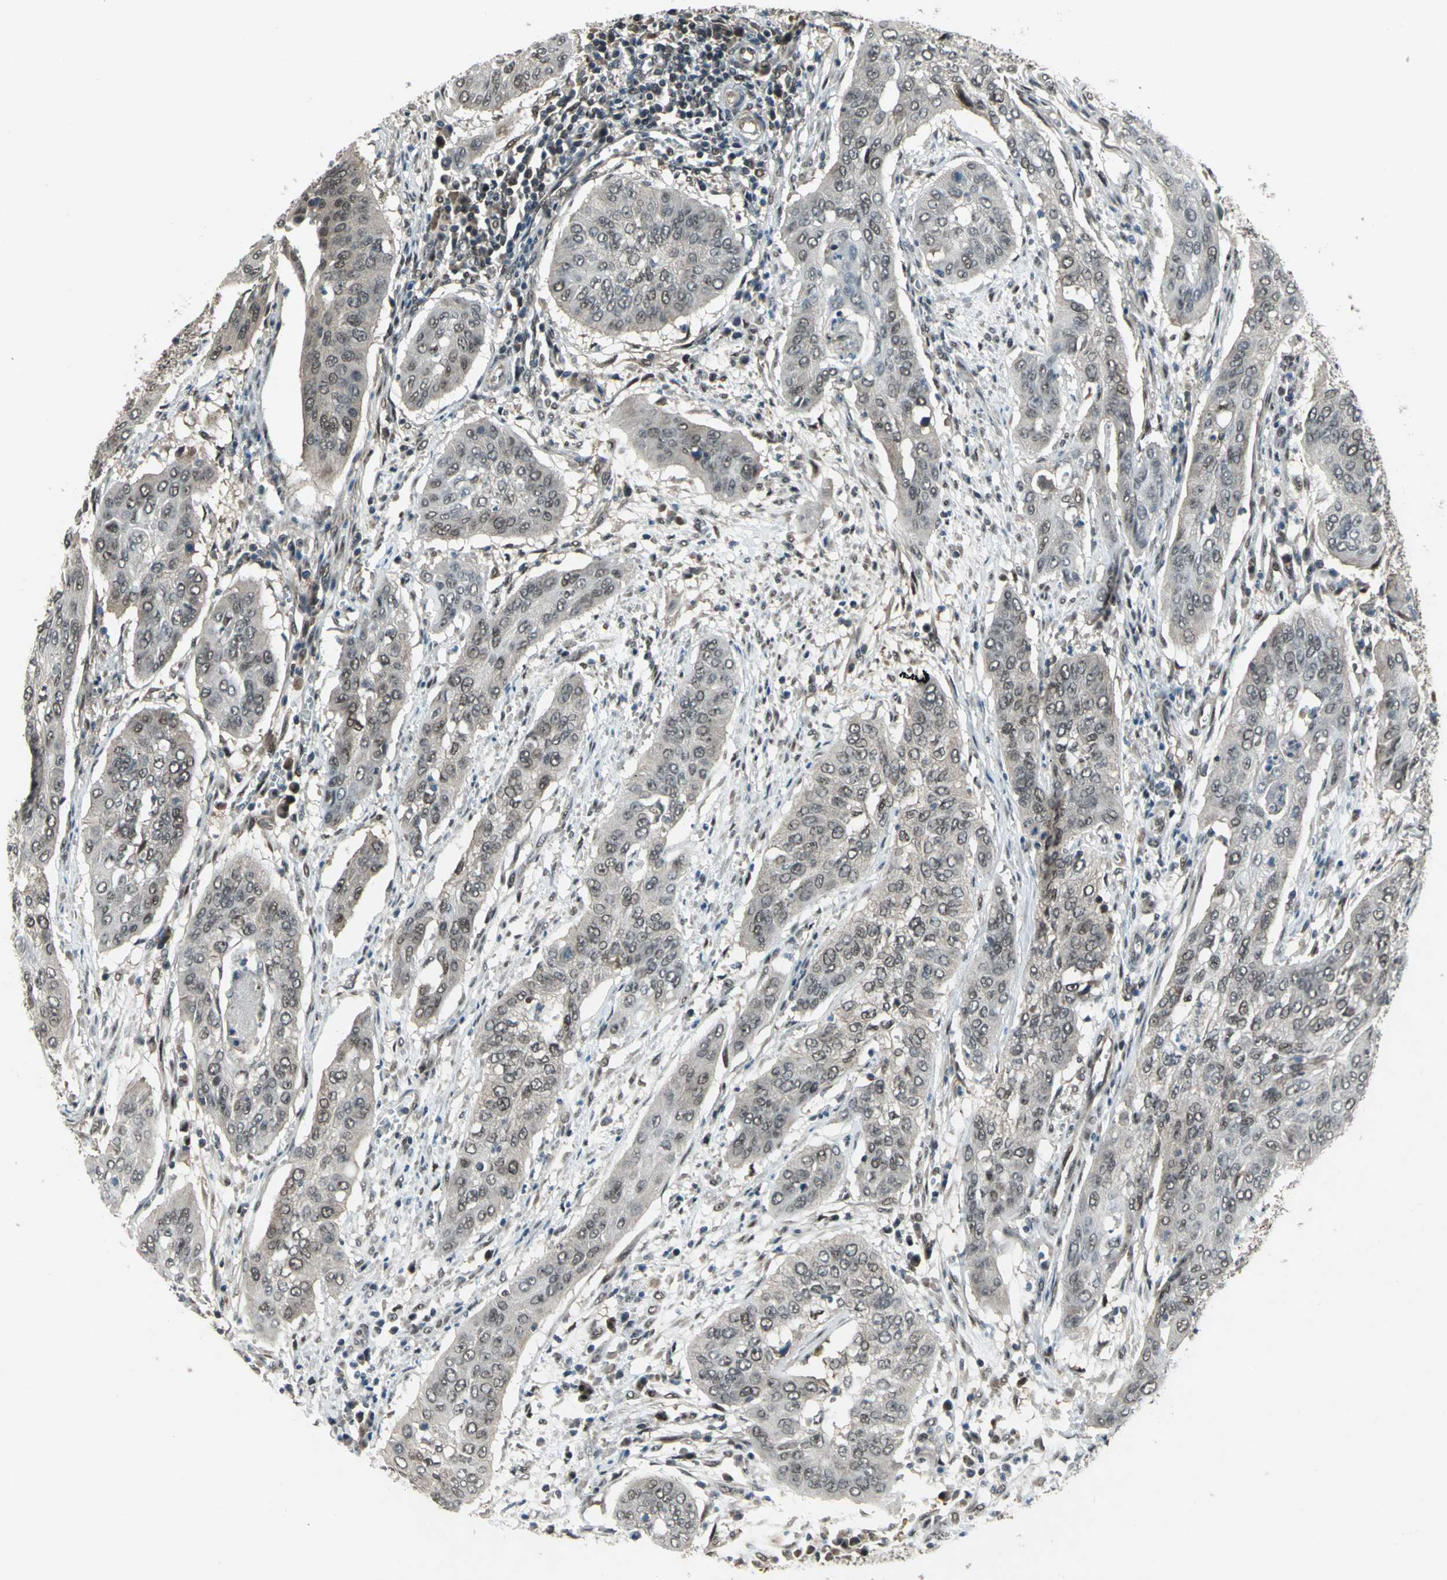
{"staining": {"intensity": "weak", "quantity": ">75%", "location": "cytoplasmic/membranous,nuclear"}, "tissue": "cervical cancer", "cell_type": "Tumor cells", "image_type": "cancer", "snomed": [{"axis": "morphology", "description": "Squamous cell carcinoma, NOS"}, {"axis": "topography", "description": "Cervix"}], "caption": "IHC image of cervical squamous cell carcinoma stained for a protein (brown), which reveals low levels of weak cytoplasmic/membranous and nuclear expression in about >75% of tumor cells.", "gene": "COPS5", "patient": {"sex": "female", "age": 39}}